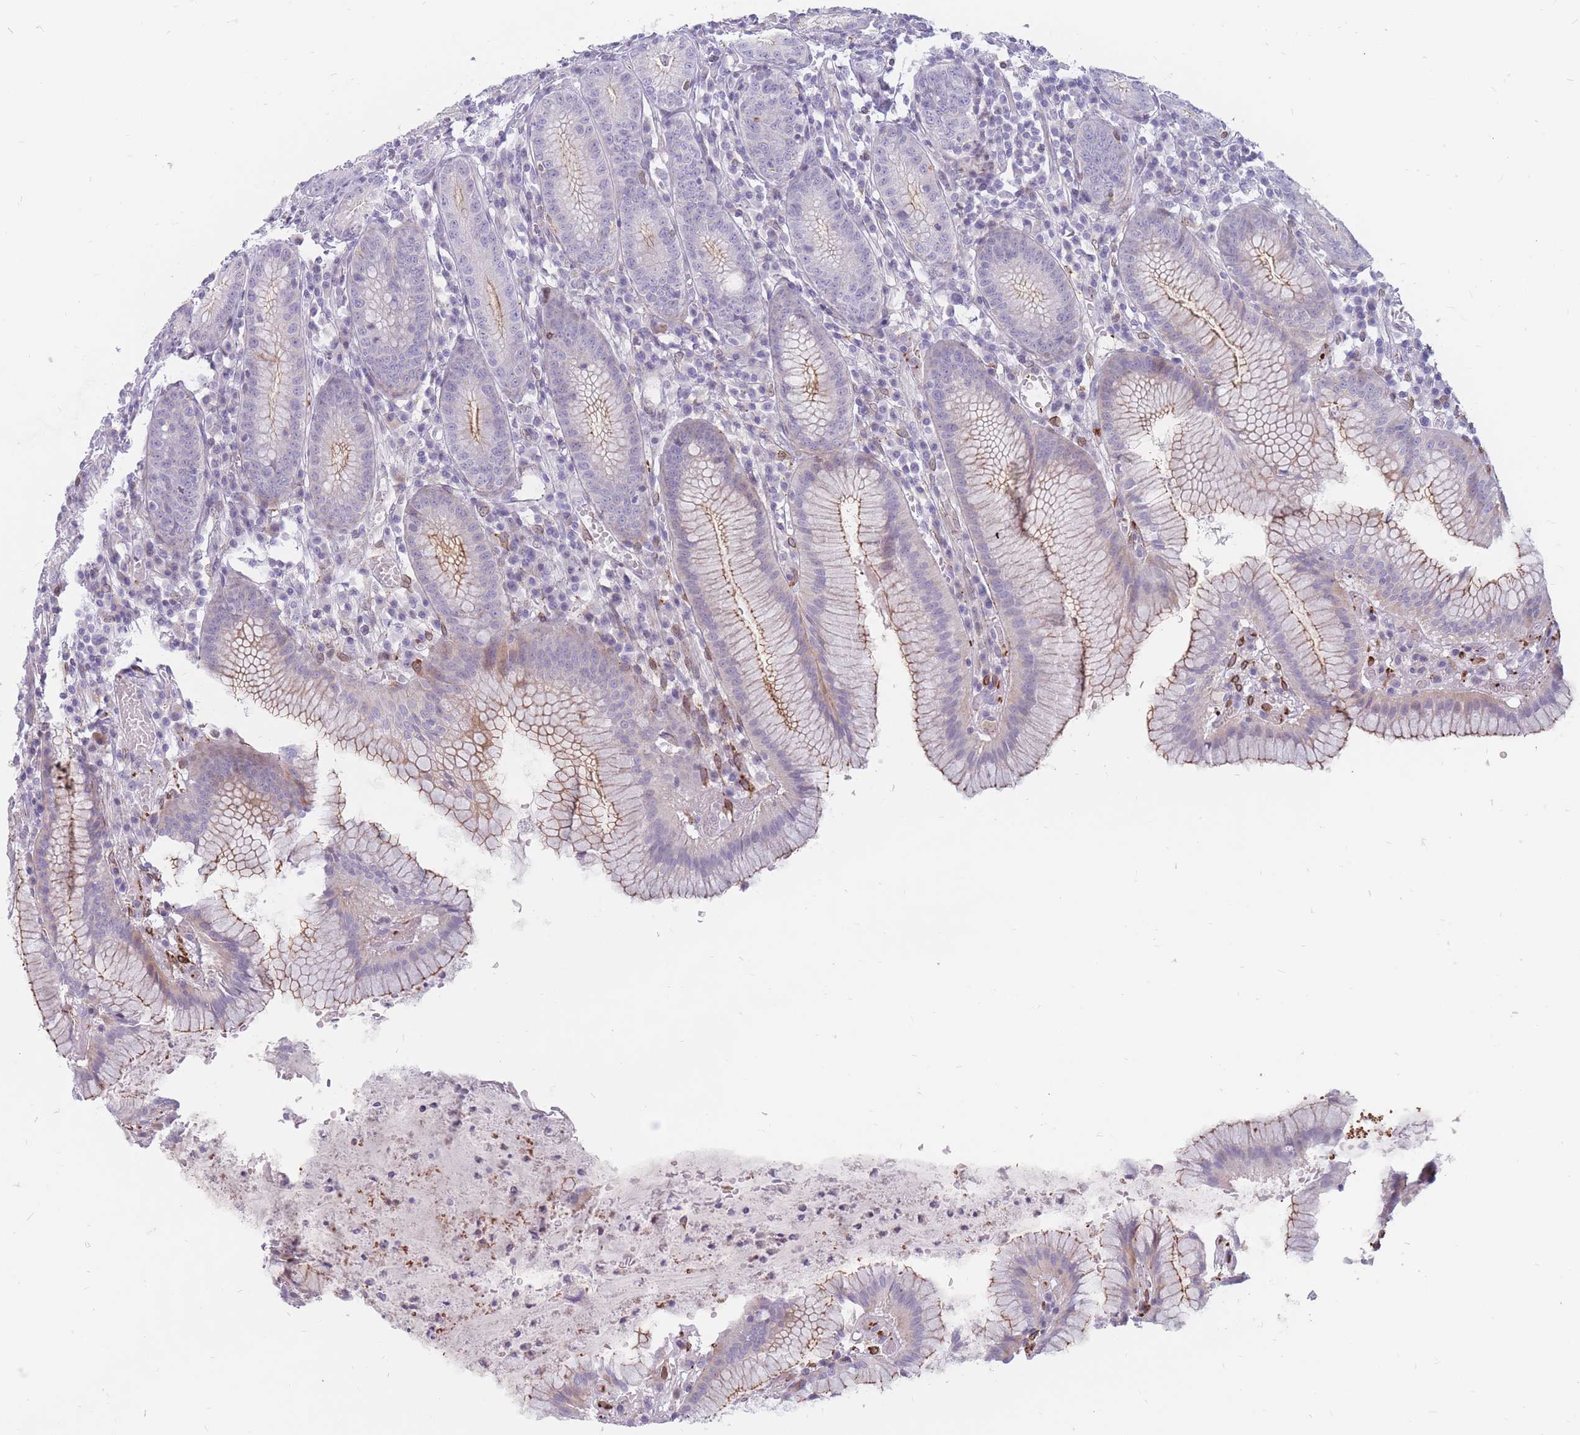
{"staining": {"intensity": "weak", "quantity": "25%-75%", "location": "cytoplasmic/membranous"}, "tissue": "stomach", "cell_type": "Glandular cells", "image_type": "normal", "snomed": [{"axis": "morphology", "description": "Normal tissue, NOS"}, {"axis": "topography", "description": "Stomach"}], "caption": "Immunohistochemistry of benign human stomach exhibits low levels of weak cytoplasmic/membranous expression in about 25%-75% of glandular cells.", "gene": "PTGDR", "patient": {"sex": "male", "age": 55}}